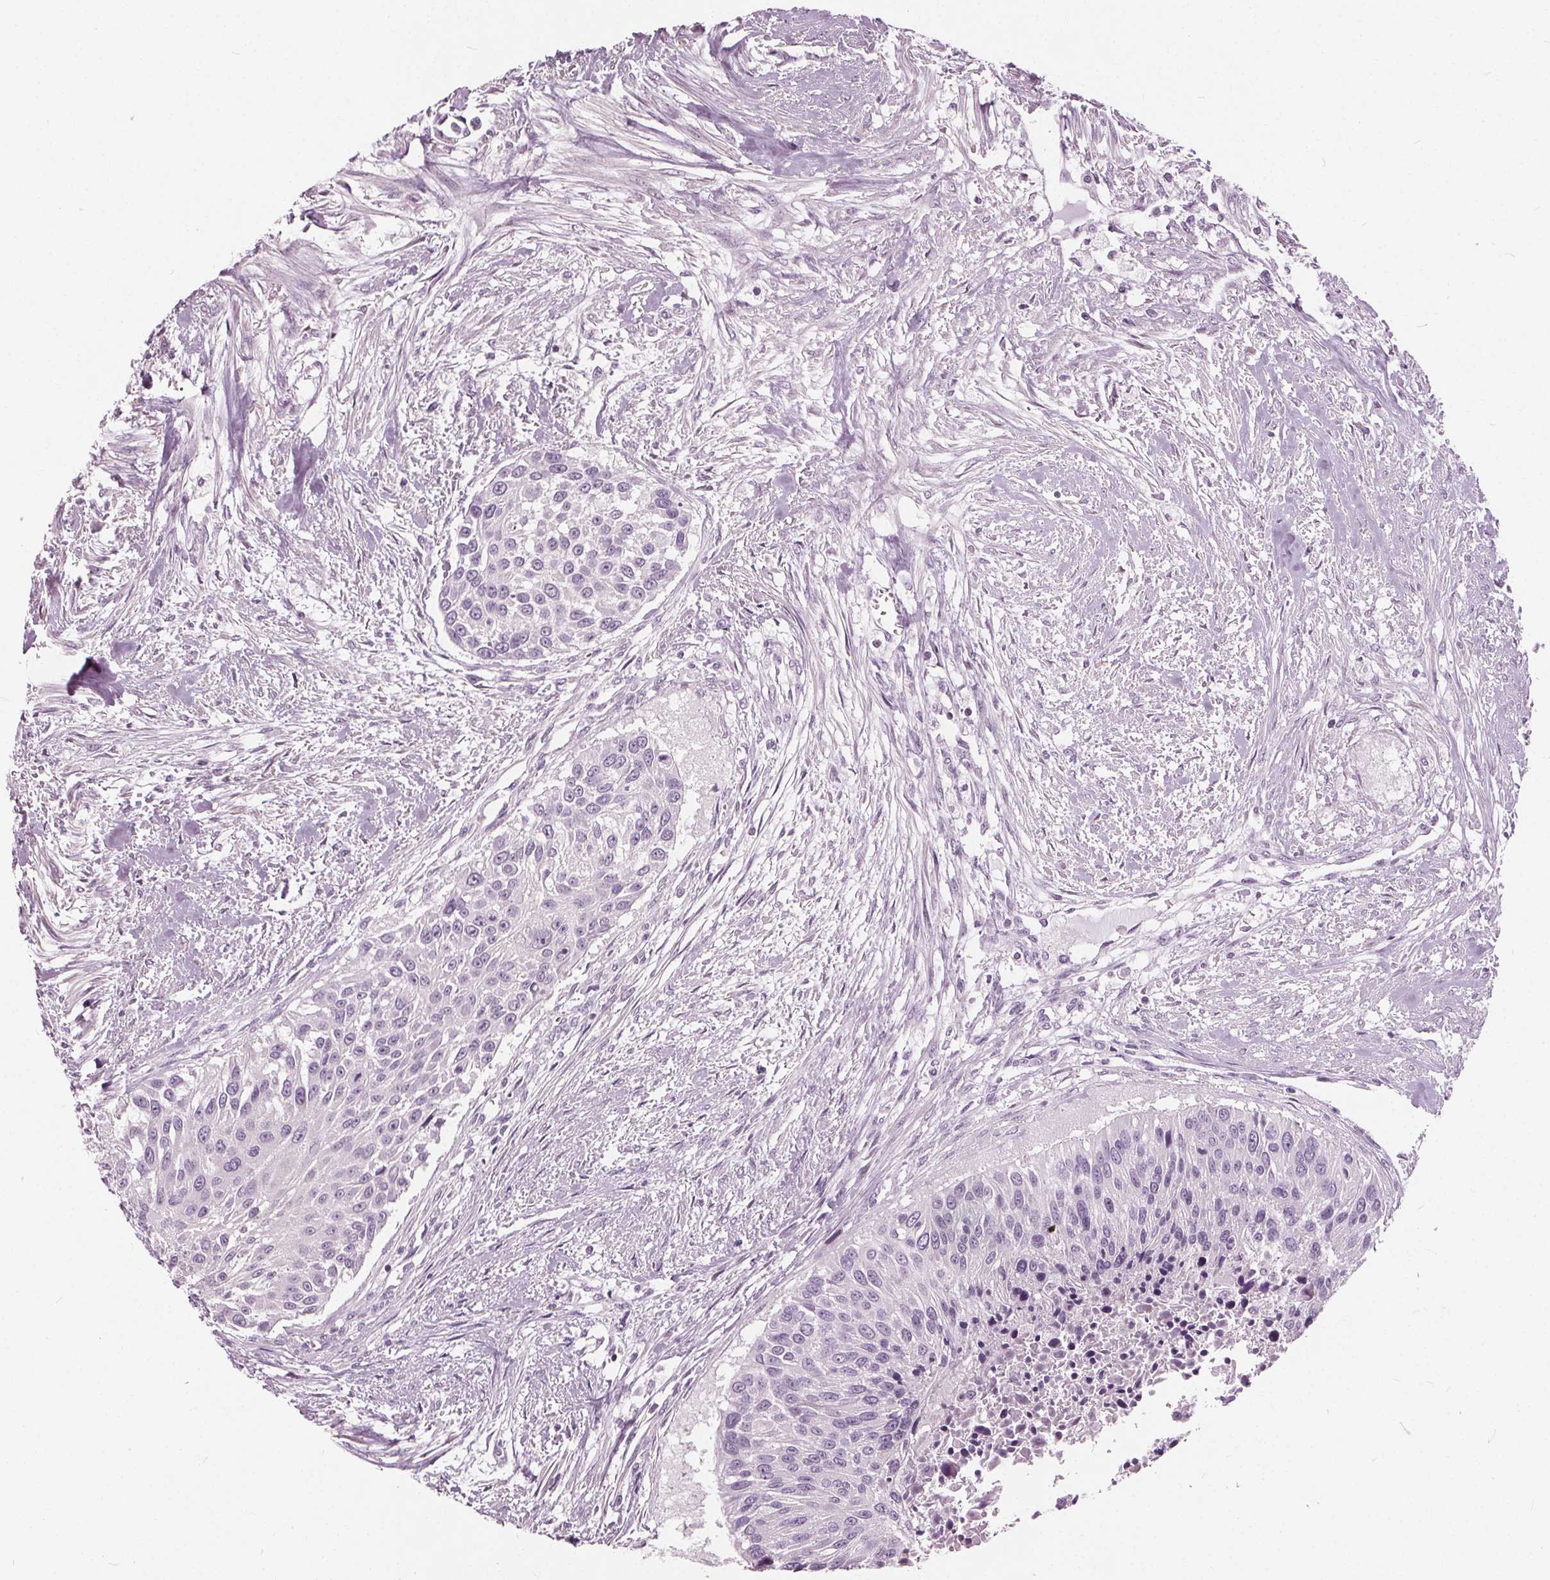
{"staining": {"intensity": "negative", "quantity": "none", "location": "none"}, "tissue": "urothelial cancer", "cell_type": "Tumor cells", "image_type": "cancer", "snomed": [{"axis": "morphology", "description": "Urothelial carcinoma, NOS"}, {"axis": "topography", "description": "Urinary bladder"}], "caption": "The IHC image has no significant positivity in tumor cells of urothelial cancer tissue.", "gene": "TKFC", "patient": {"sex": "male", "age": 55}}